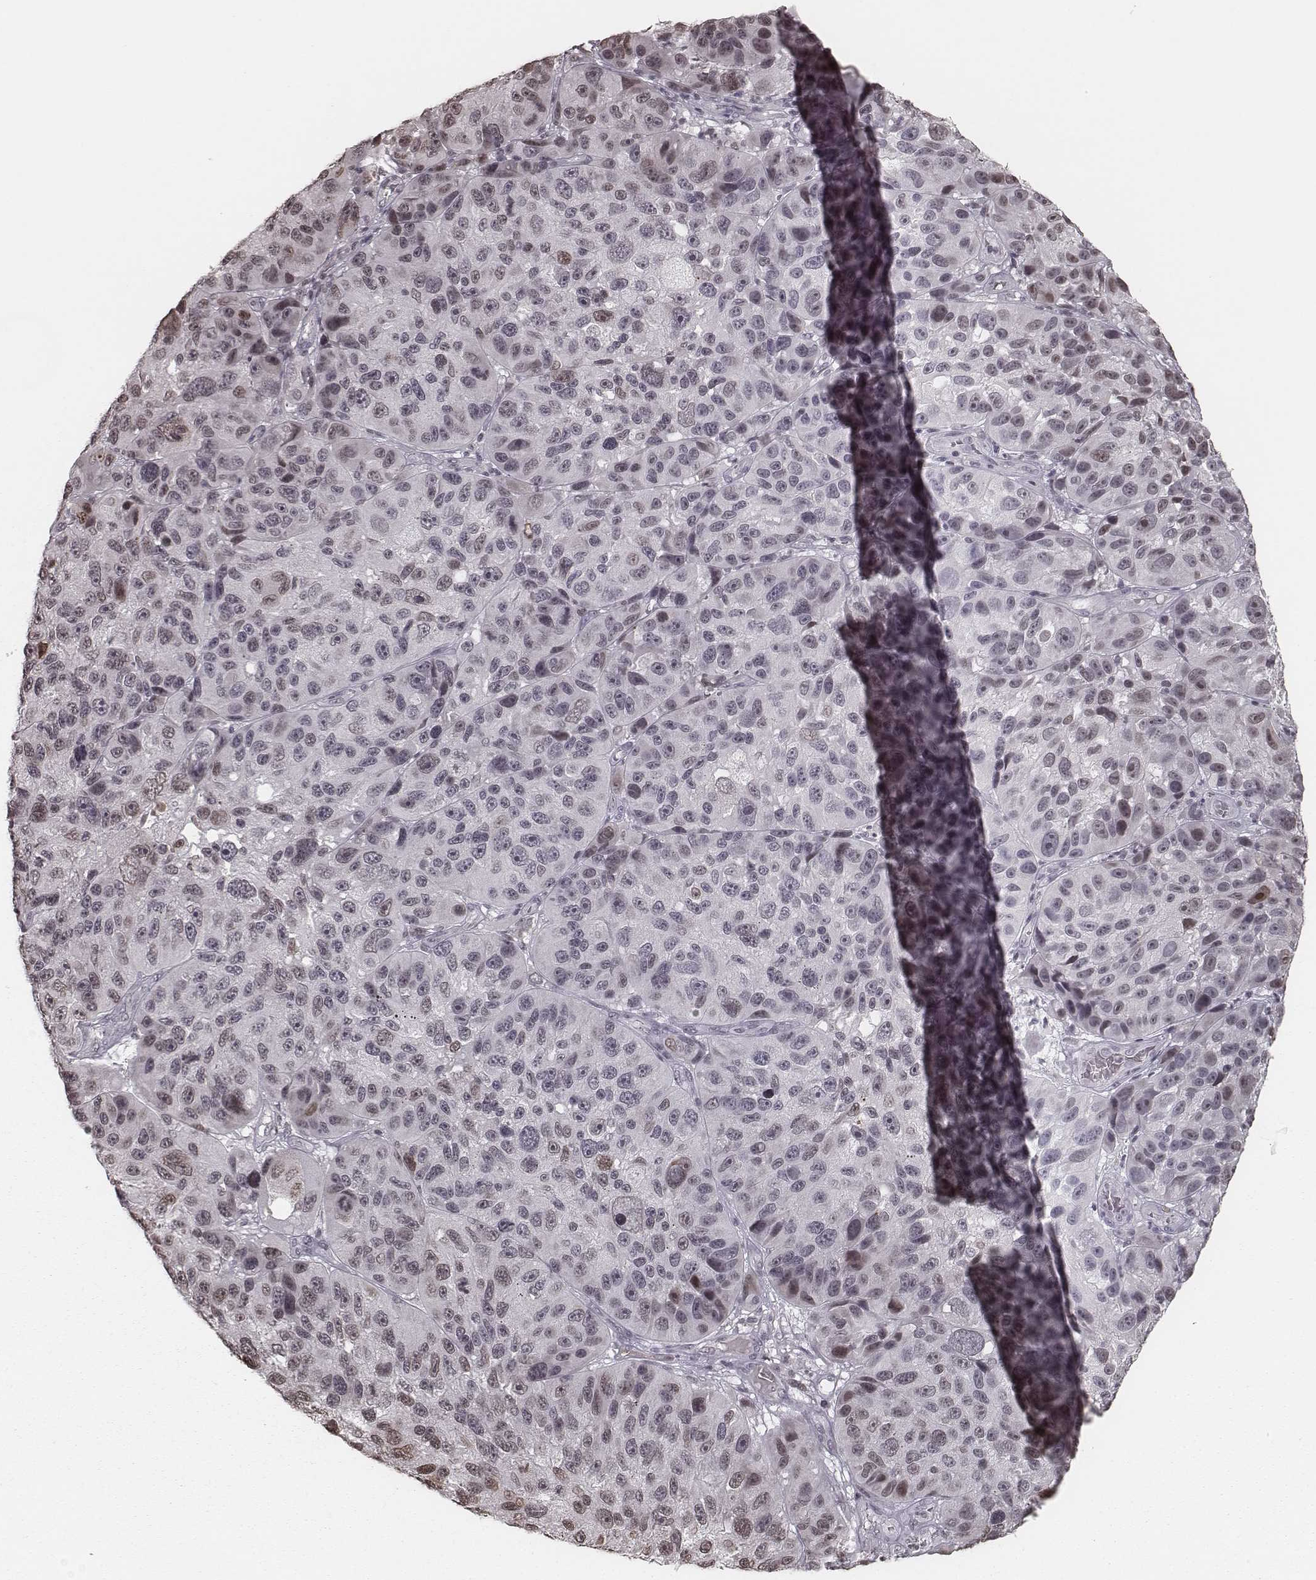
{"staining": {"intensity": "negative", "quantity": "none", "location": "none"}, "tissue": "melanoma", "cell_type": "Tumor cells", "image_type": "cancer", "snomed": [{"axis": "morphology", "description": "Malignant melanoma, NOS"}, {"axis": "topography", "description": "Skin"}], "caption": "Tumor cells are negative for brown protein staining in malignant melanoma. The staining was performed using DAB (3,3'-diaminobenzidine) to visualize the protein expression in brown, while the nuclei were stained in blue with hematoxylin (Magnification: 20x).", "gene": "HMGA2", "patient": {"sex": "male", "age": 53}}